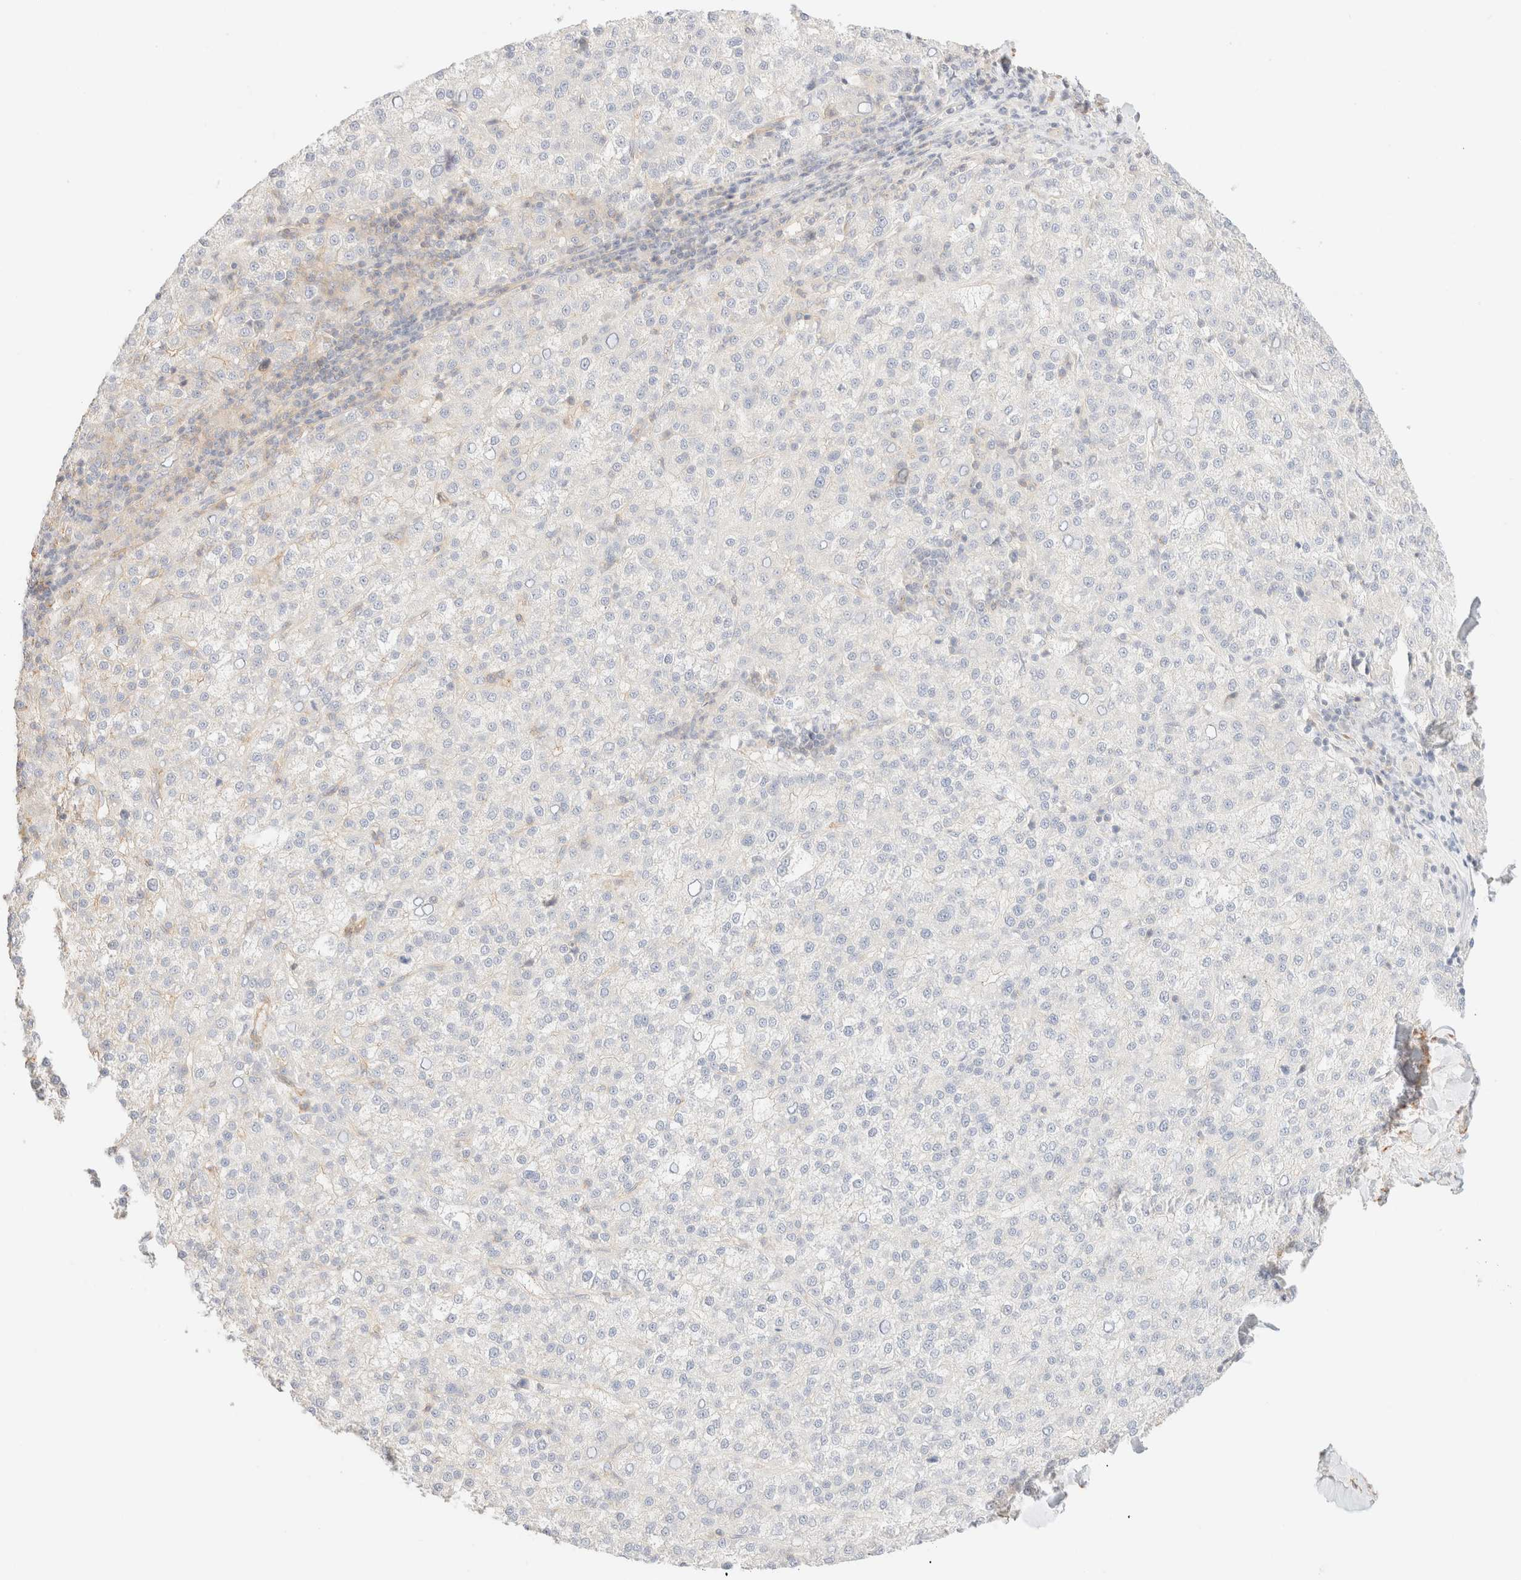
{"staining": {"intensity": "negative", "quantity": "none", "location": "none"}, "tissue": "liver cancer", "cell_type": "Tumor cells", "image_type": "cancer", "snomed": [{"axis": "morphology", "description": "Carcinoma, Hepatocellular, NOS"}, {"axis": "topography", "description": "Liver"}], "caption": "Tumor cells are negative for protein expression in human hepatocellular carcinoma (liver).", "gene": "MYO10", "patient": {"sex": "female", "age": 58}}